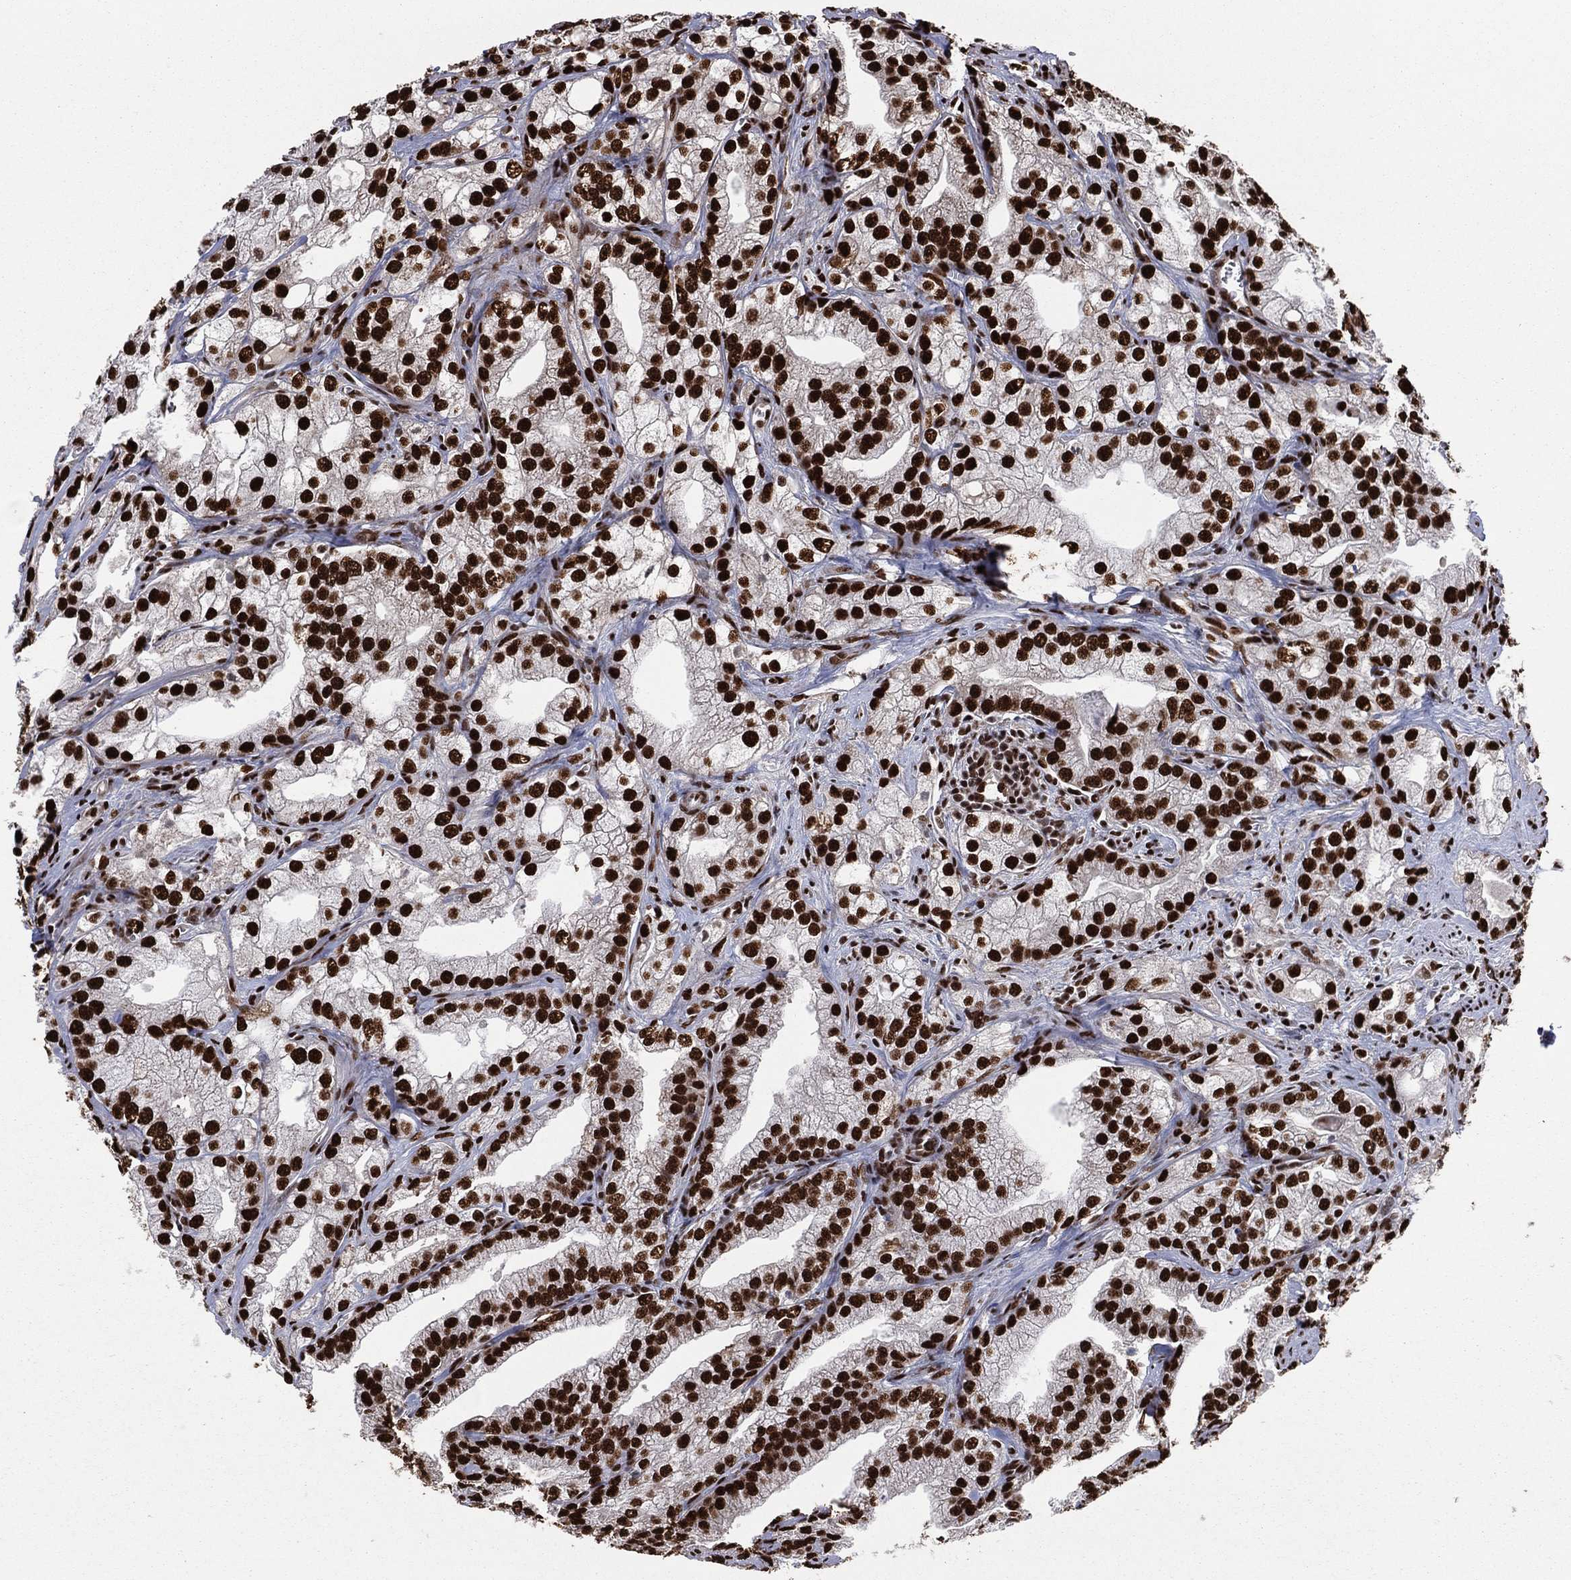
{"staining": {"intensity": "strong", "quantity": ">75%", "location": "nuclear"}, "tissue": "prostate cancer", "cell_type": "Tumor cells", "image_type": "cancer", "snomed": [{"axis": "morphology", "description": "Adenocarcinoma, NOS"}, {"axis": "topography", "description": "Prostate"}], "caption": "A high amount of strong nuclear positivity is seen in about >75% of tumor cells in prostate cancer tissue.", "gene": "TP53BP1", "patient": {"sex": "male", "age": 70}}